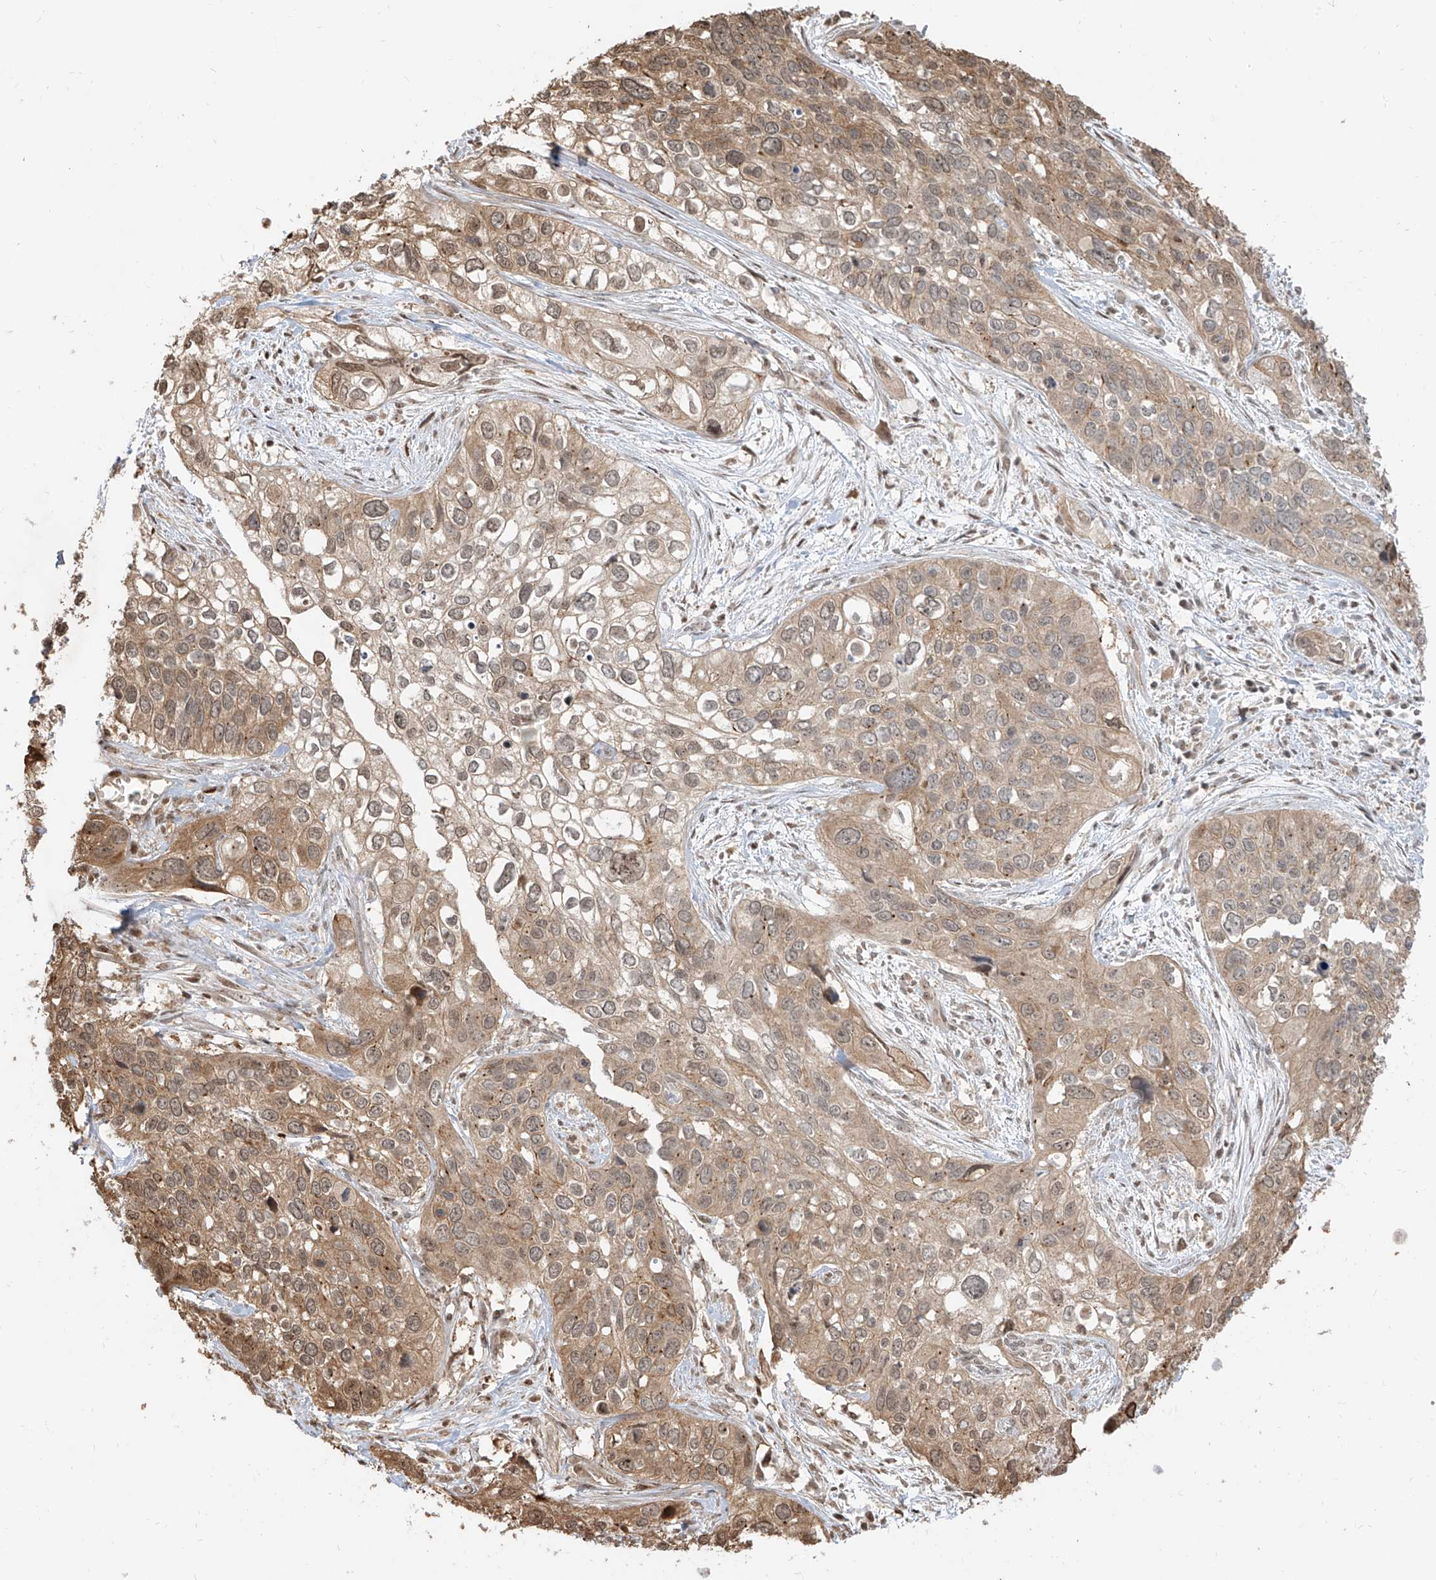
{"staining": {"intensity": "moderate", "quantity": "25%-75%", "location": "cytoplasmic/membranous"}, "tissue": "cervical cancer", "cell_type": "Tumor cells", "image_type": "cancer", "snomed": [{"axis": "morphology", "description": "Squamous cell carcinoma, NOS"}, {"axis": "topography", "description": "Cervix"}], "caption": "A medium amount of moderate cytoplasmic/membranous expression is appreciated in approximately 25%-75% of tumor cells in cervical cancer tissue. (Brightfield microscopy of DAB IHC at high magnification).", "gene": "VMP1", "patient": {"sex": "female", "age": 55}}